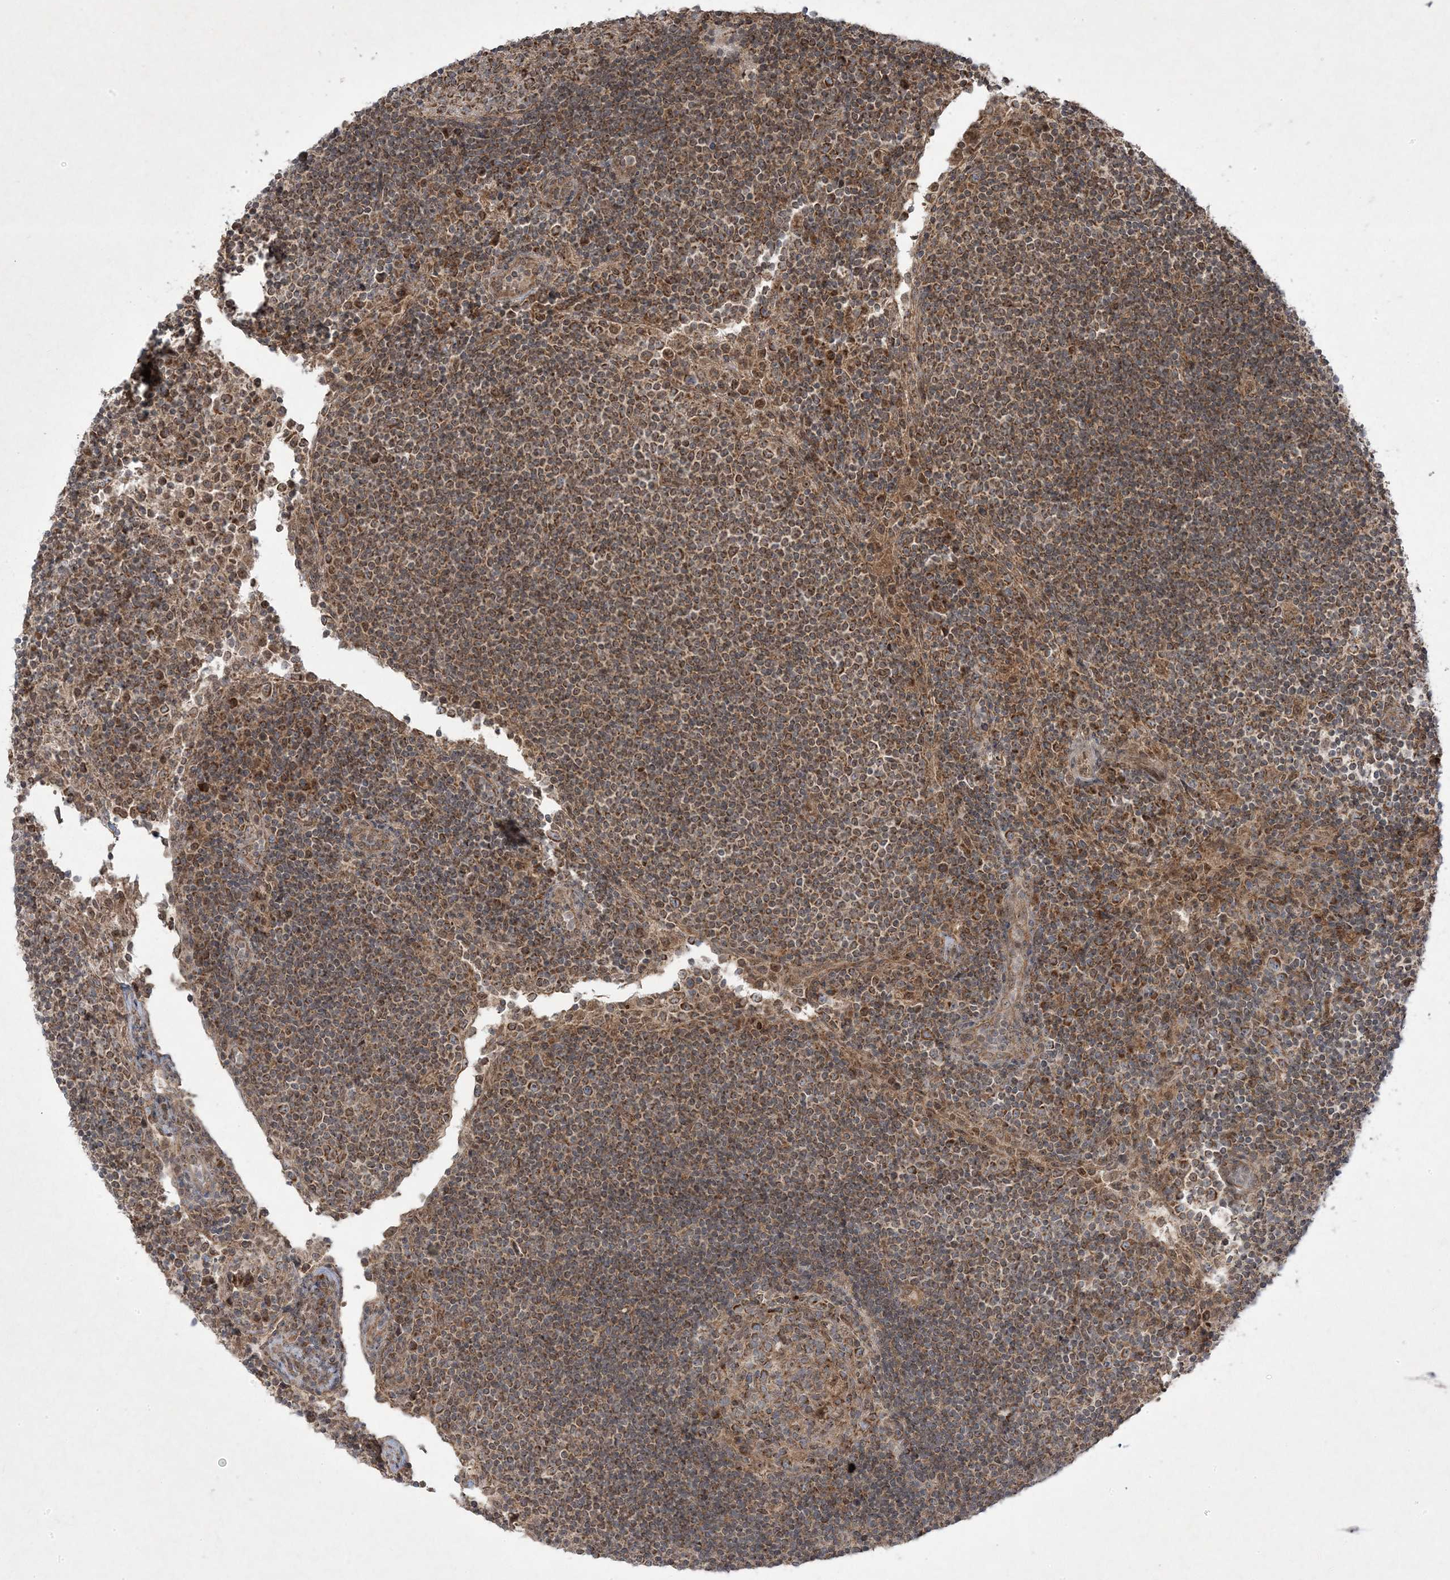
{"staining": {"intensity": "moderate", "quantity": ">75%", "location": "cytoplasmic/membranous"}, "tissue": "lymph node", "cell_type": "Germinal center cells", "image_type": "normal", "snomed": [{"axis": "morphology", "description": "Normal tissue, NOS"}, {"axis": "topography", "description": "Lymph node"}], "caption": "Protein analysis of benign lymph node reveals moderate cytoplasmic/membranous staining in about >75% of germinal center cells. The staining was performed using DAB (3,3'-diaminobenzidine), with brown indicating positive protein expression. Nuclei are stained blue with hematoxylin.", "gene": "PLEKHM2", "patient": {"sex": "female", "age": 53}}